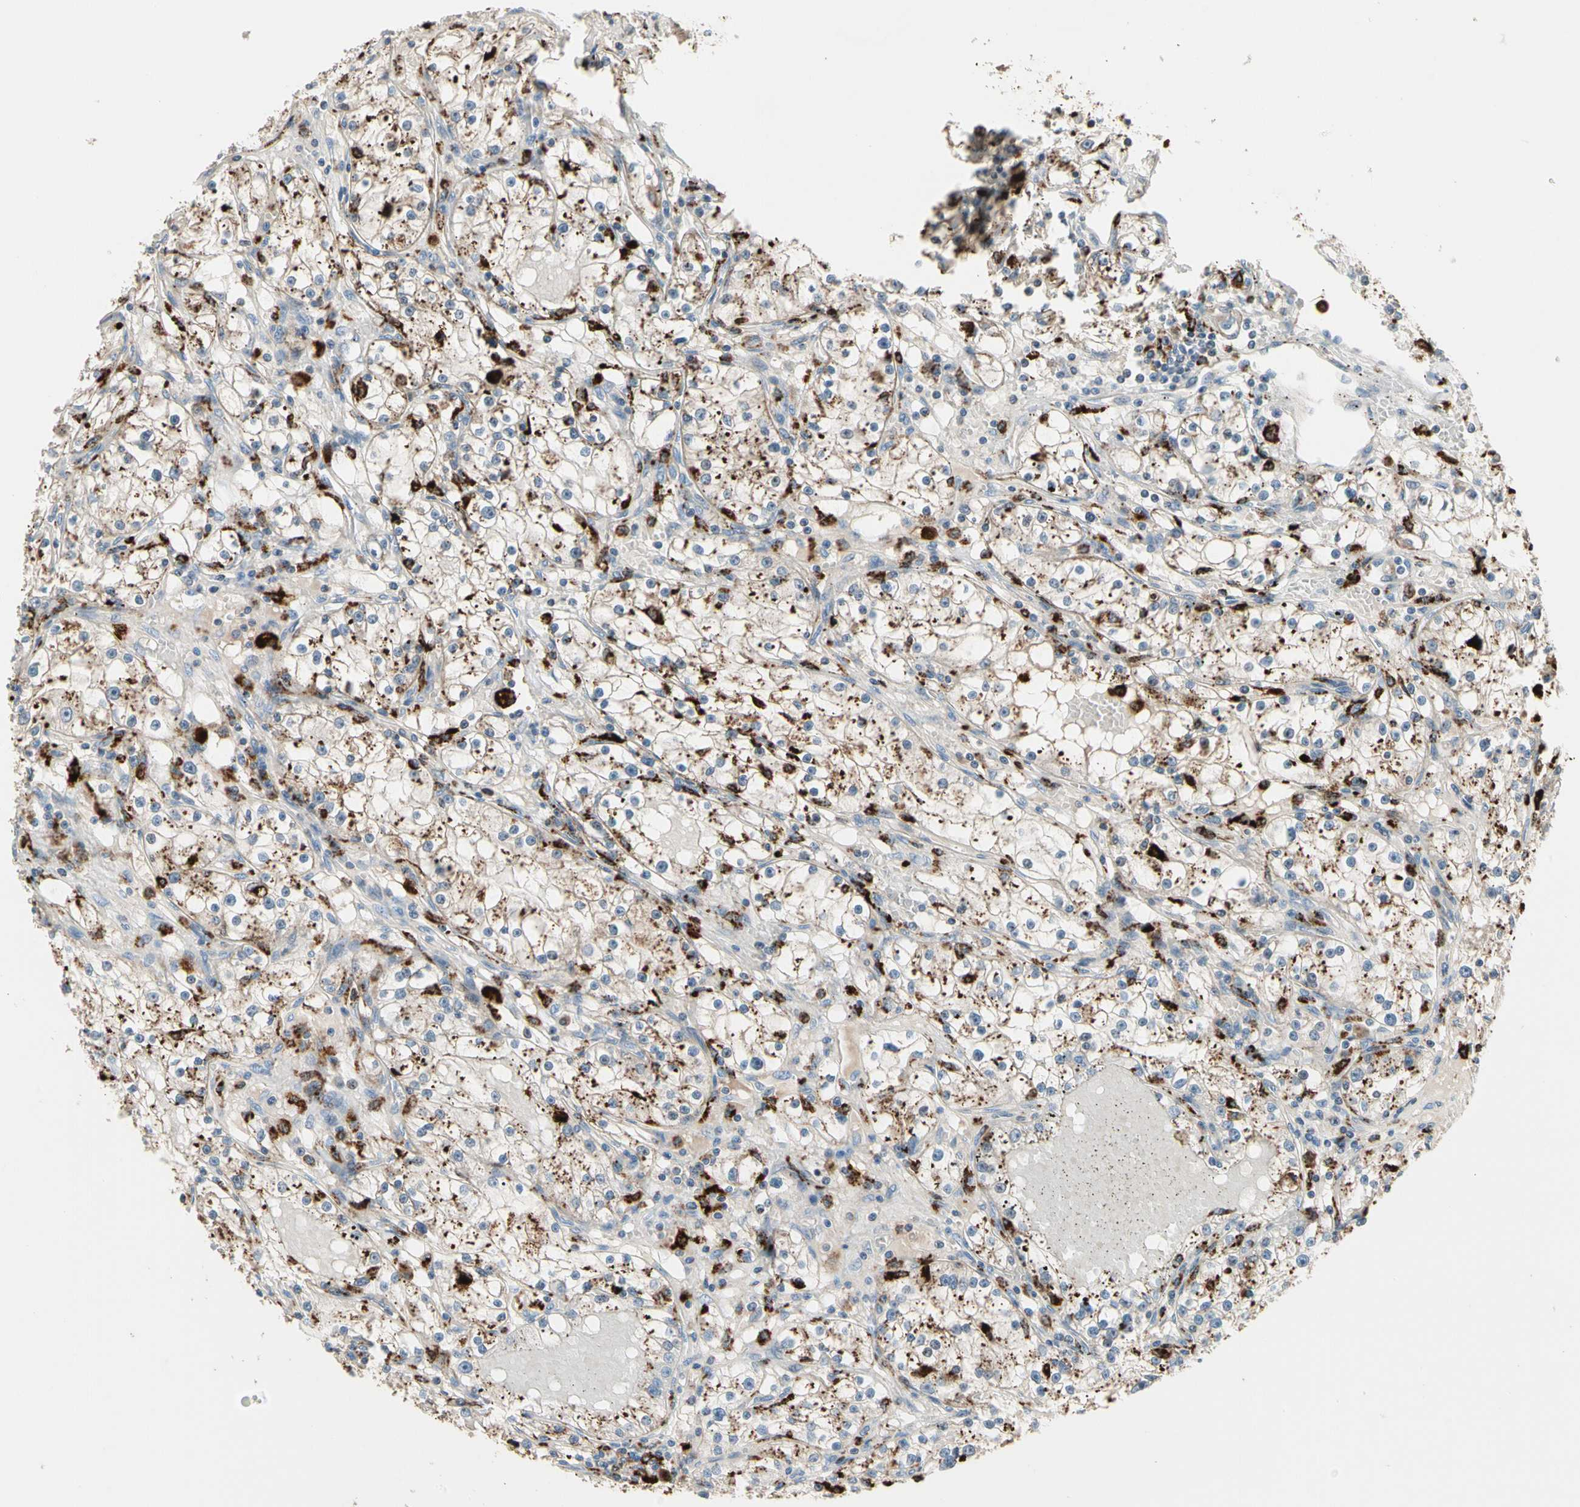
{"staining": {"intensity": "strong", "quantity": "25%-75%", "location": "cytoplasmic/membranous"}, "tissue": "renal cancer", "cell_type": "Tumor cells", "image_type": "cancer", "snomed": [{"axis": "morphology", "description": "Adenocarcinoma, NOS"}, {"axis": "topography", "description": "Kidney"}], "caption": "DAB (3,3'-diaminobenzidine) immunohistochemical staining of human renal cancer (adenocarcinoma) shows strong cytoplasmic/membranous protein staining in about 25%-75% of tumor cells. Nuclei are stained in blue.", "gene": "GM2A", "patient": {"sex": "male", "age": 56}}